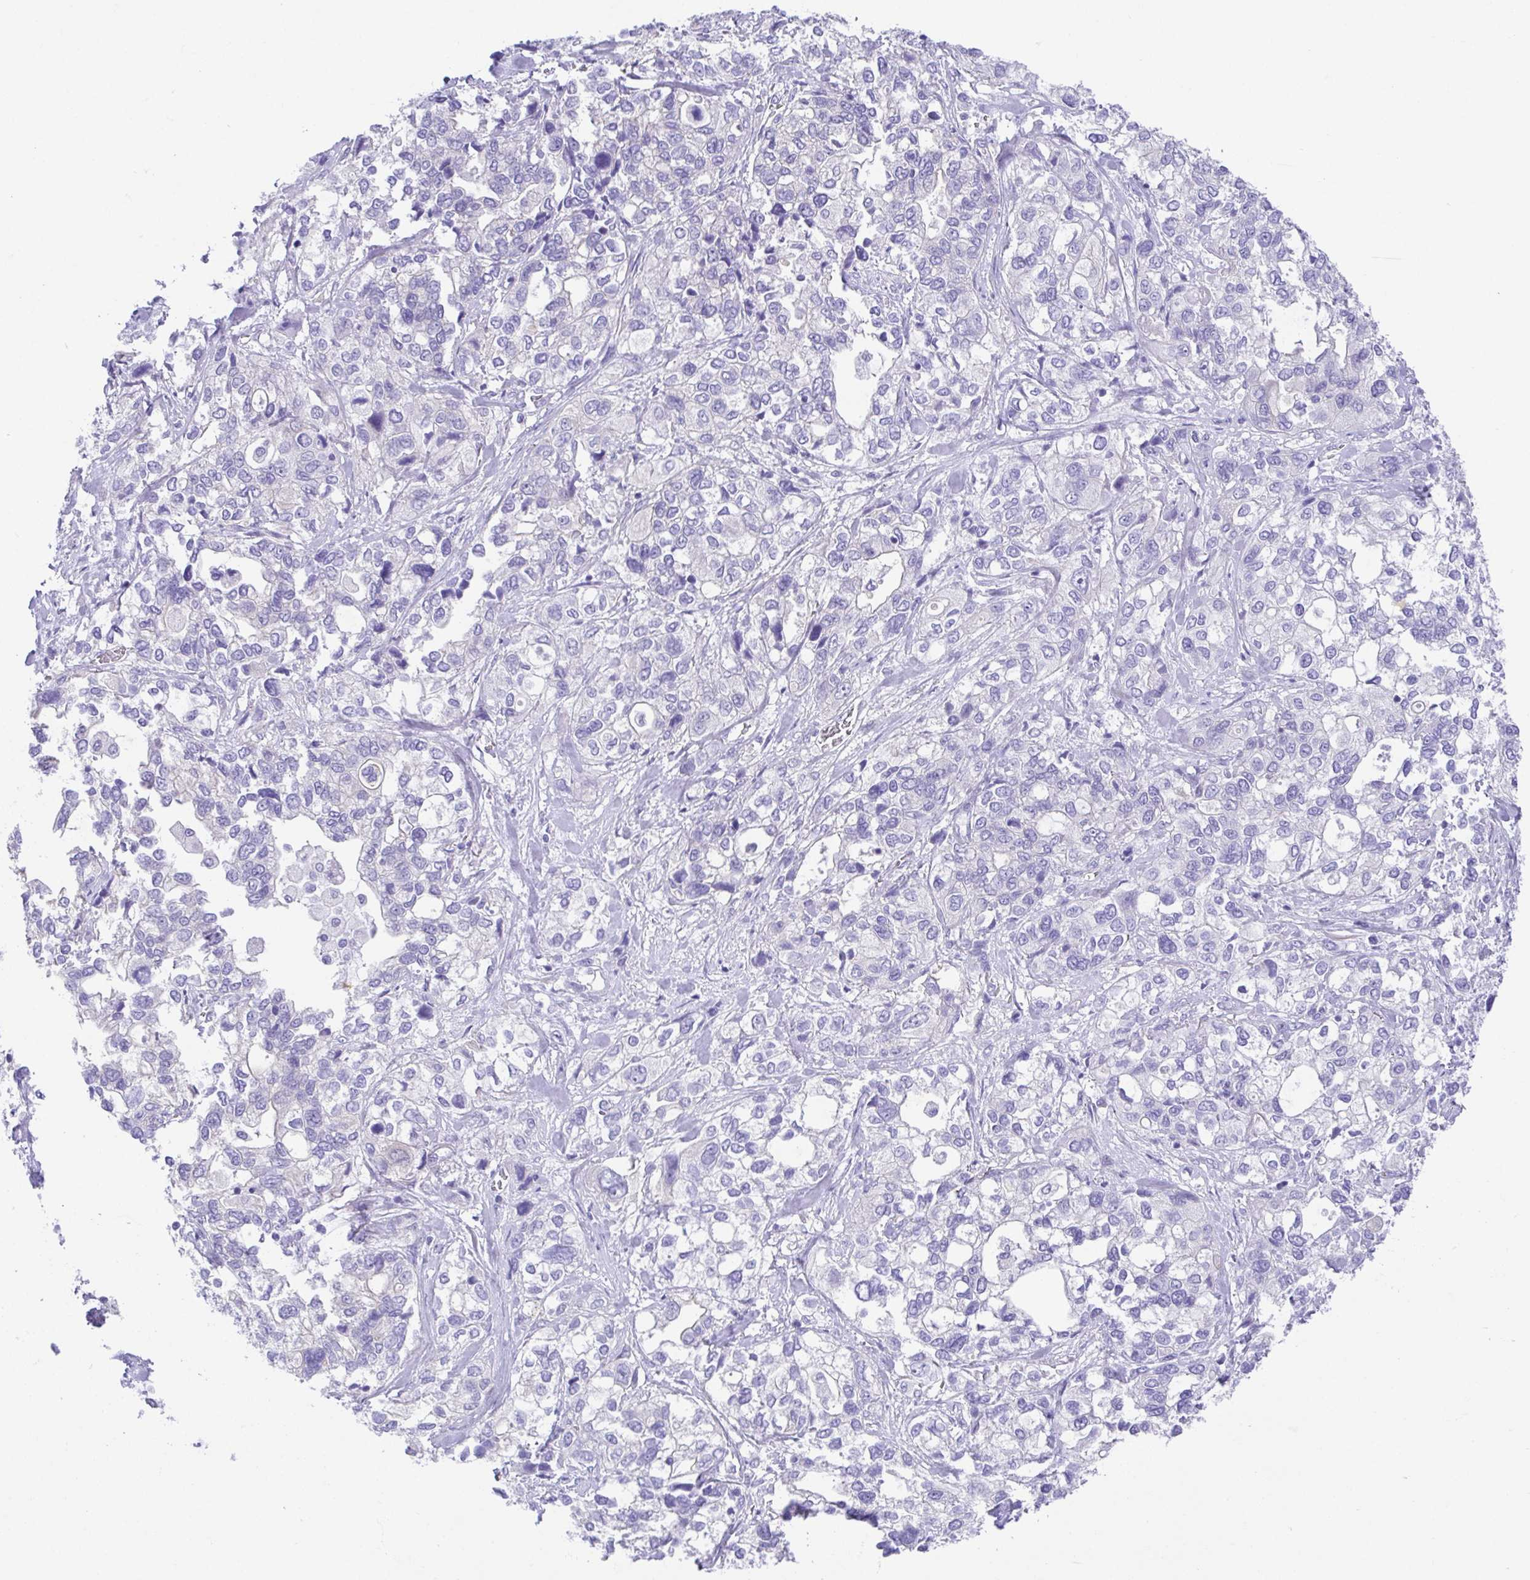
{"staining": {"intensity": "negative", "quantity": "none", "location": "none"}, "tissue": "stomach cancer", "cell_type": "Tumor cells", "image_type": "cancer", "snomed": [{"axis": "morphology", "description": "Adenocarcinoma, NOS"}, {"axis": "topography", "description": "Stomach, upper"}], "caption": "Immunohistochemical staining of stomach cancer (adenocarcinoma) demonstrates no significant positivity in tumor cells.", "gene": "LUZP4", "patient": {"sex": "female", "age": 81}}